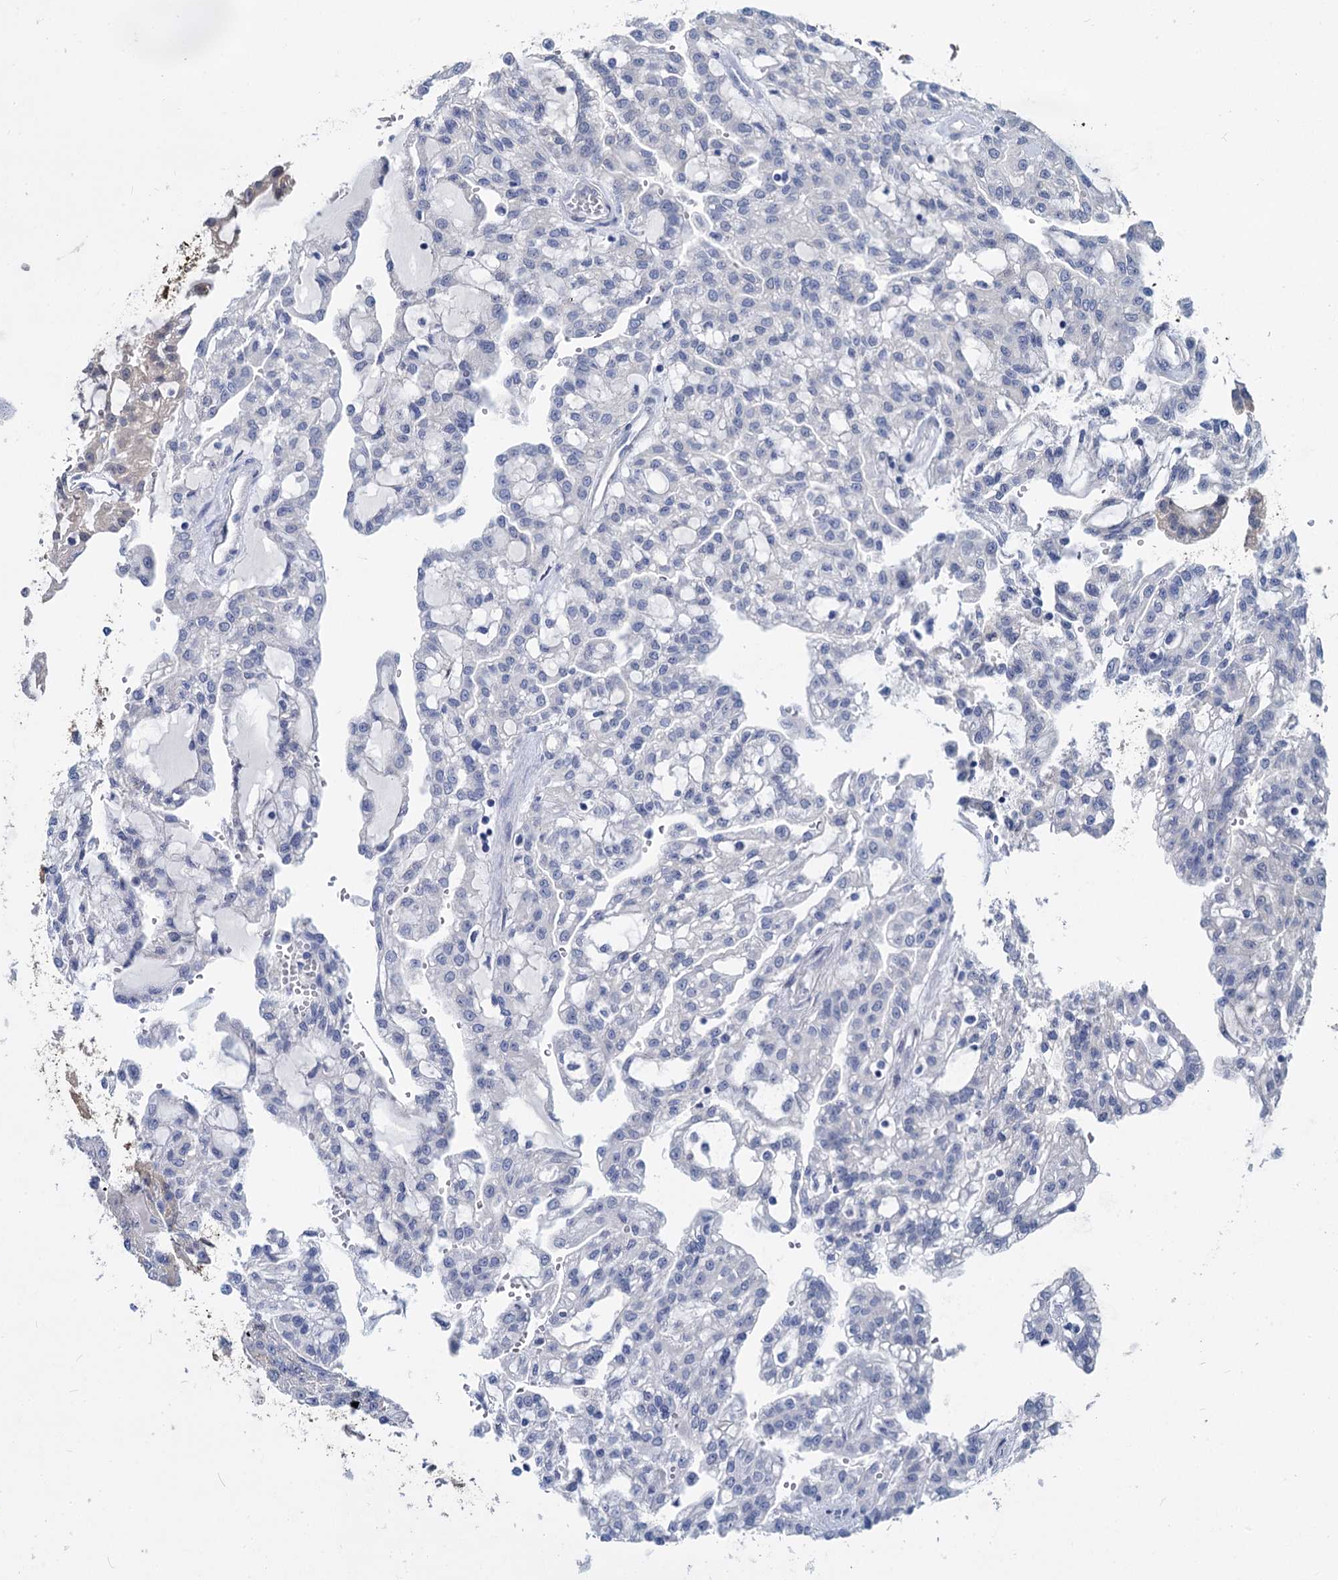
{"staining": {"intensity": "negative", "quantity": "none", "location": "none"}, "tissue": "renal cancer", "cell_type": "Tumor cells", "image_type": "cancer", "snomed": [{"axis": "morphology", "description": "Adenocarcinoma, NOS"}, {"axis": "topography", "description": "Kidney"}], "caption": "DAB immunohistochemical staining of human renal adenocarcinoma exhibits no significant positivity in tumor cells.", "gene": "GSTM3", "patient": {"sex": "male", "age": 63}}